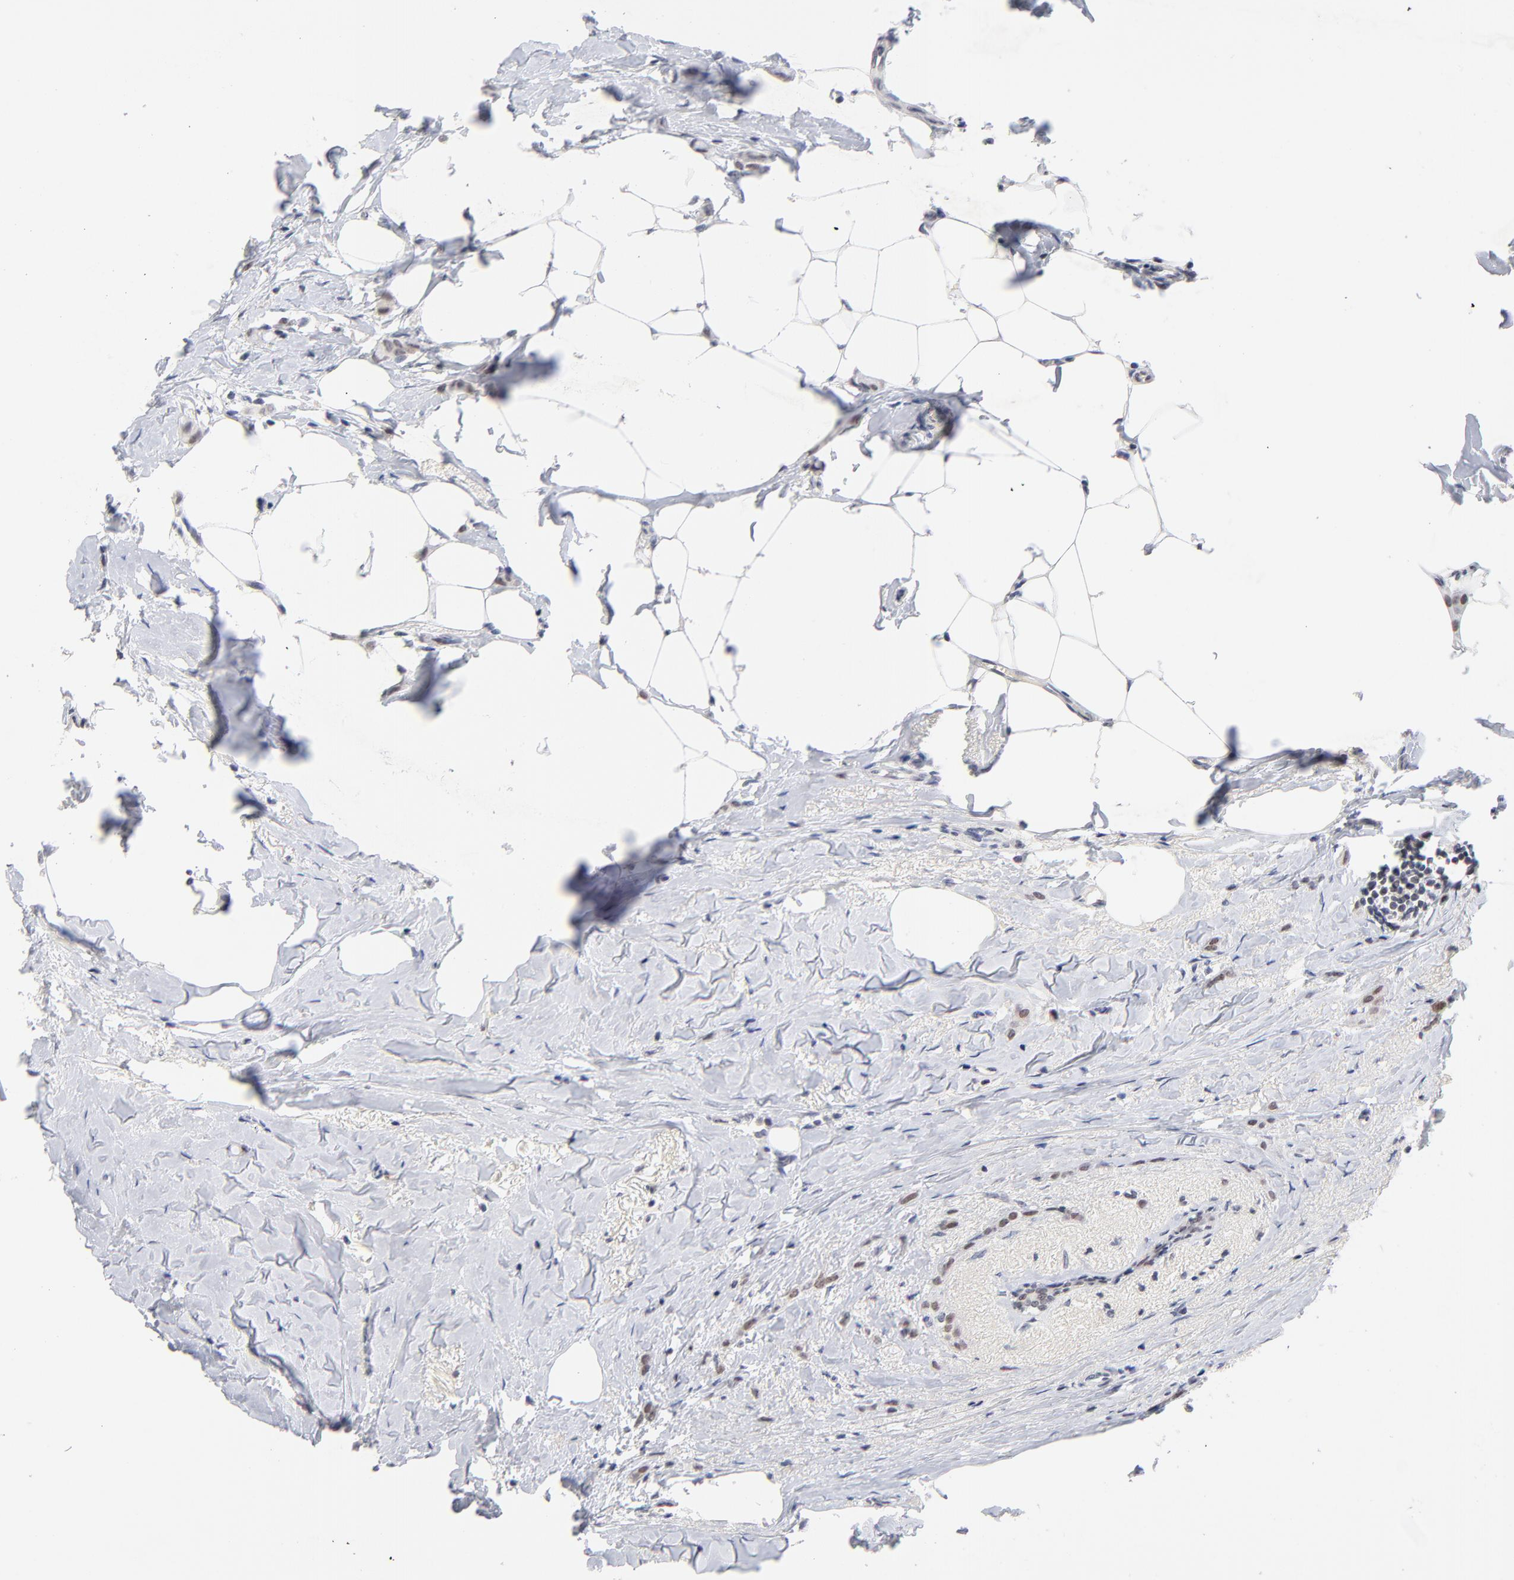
{"staining": {"intensity": "weak", "quantity": "<25%", "location": "nuclear"}, "tissue": "breast cancer", "cell_type": "Tumor cells", "image_type": "cancer", "snomed": [{"axis": "morphology", "description": "Lobular carcinoma"}, {"axis": "topography", "description": "Breast"}], "caption": "This is an immunohistochemistry (IHC) image of human lobular carcinoma (breast). There is no positivity in tumor cells.", "gene": "ORC2", "patient": {"sex": "female", "age": 55}}